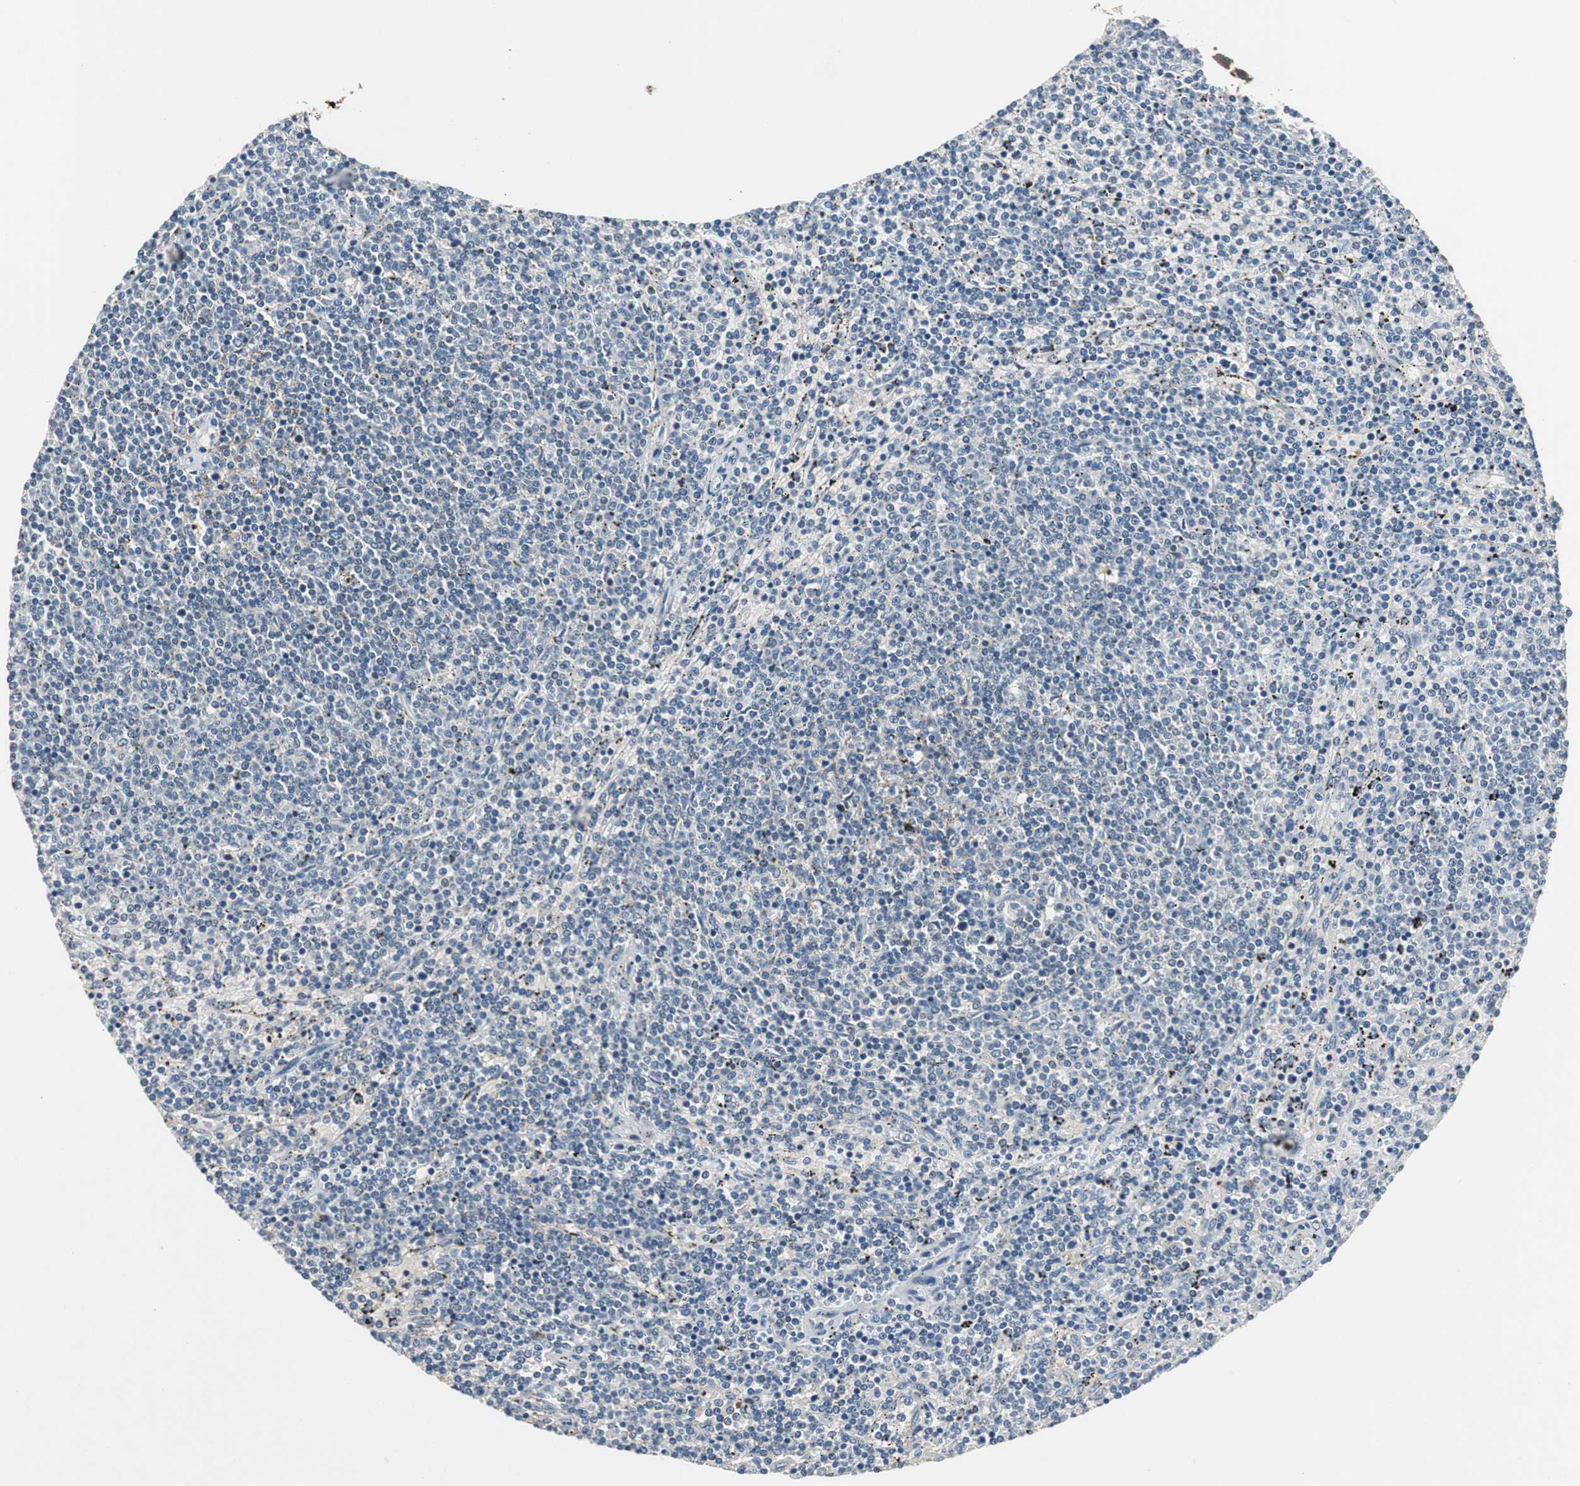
{"staining": {"intensity": "negative", "quantity": "none", "location": "none"}, "tissue": "lymphoma", "cell_type": "Tumor cells", "image_type": "cancer", "snomed": [{"axis": "morphology", "description": "Malignant lymphoma, non-Hodgkin's type, Low grade"}, {"axis": "topography", "description": "Spleen"}], "caption": "The immunohistochemistry (IHC) photomicrograph has no significant staining in tumor cells of malignant lymphoma, non-Hodgkin's type (low-grade) tissue. (DAB immunohistochemistry (IHC), high magnification).", "gene": "SLC19A2", "patient": {"sex": "female", "age": 50}}